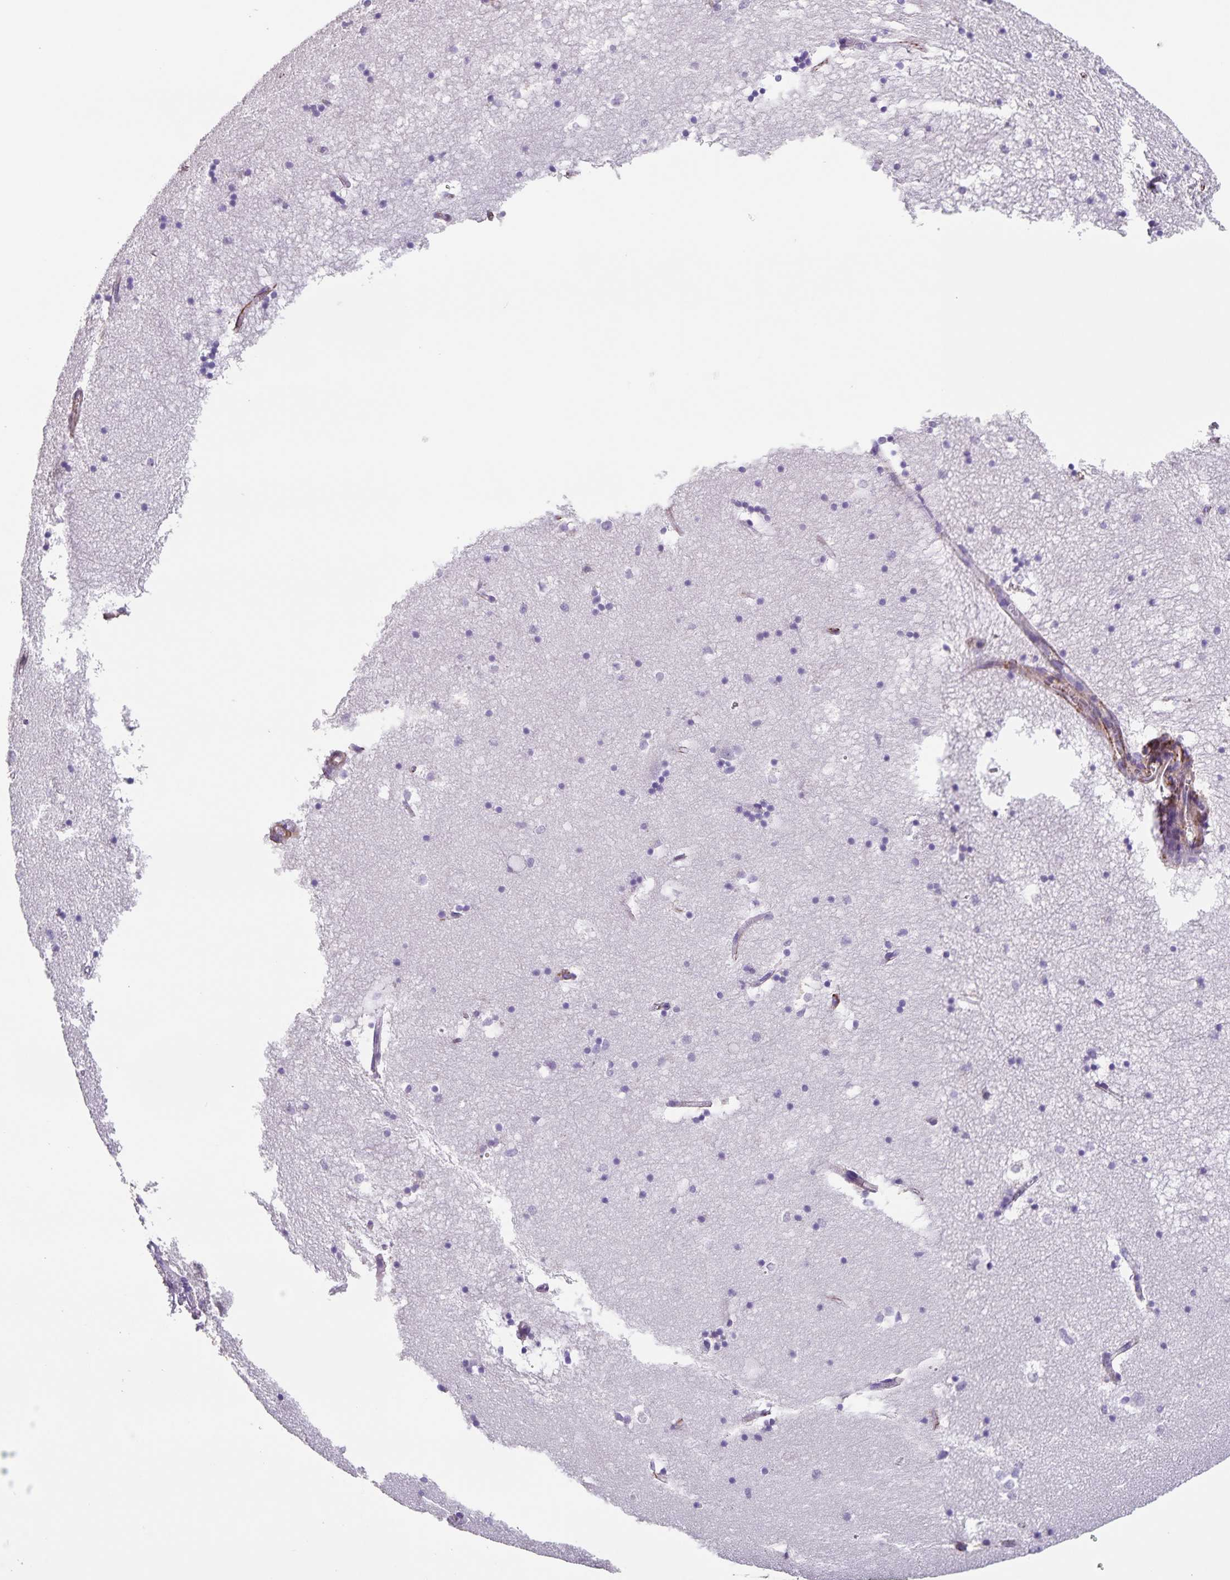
{"staining": {"intensity": "negative", "quantity": "none", "location": "none"}, "tissue": "hippocampus", "cell_type": "Glial cells", "image_type": "normal", "snomed": [{"axis": "morphology", "description": "Normal tissue, NOS"}, {"axis": "topography", "description": "Hippocampus"}], "caption": "Immunohistochemistry of benign hippocampus exhibits no staining in glial cells. (Stains: DAB IHC with hematoxylin counter stain, Microscopy: brightfield microscopy at high magnification).", "gene": "SYNM", "patient": {"sex": "male", "age": 58}}